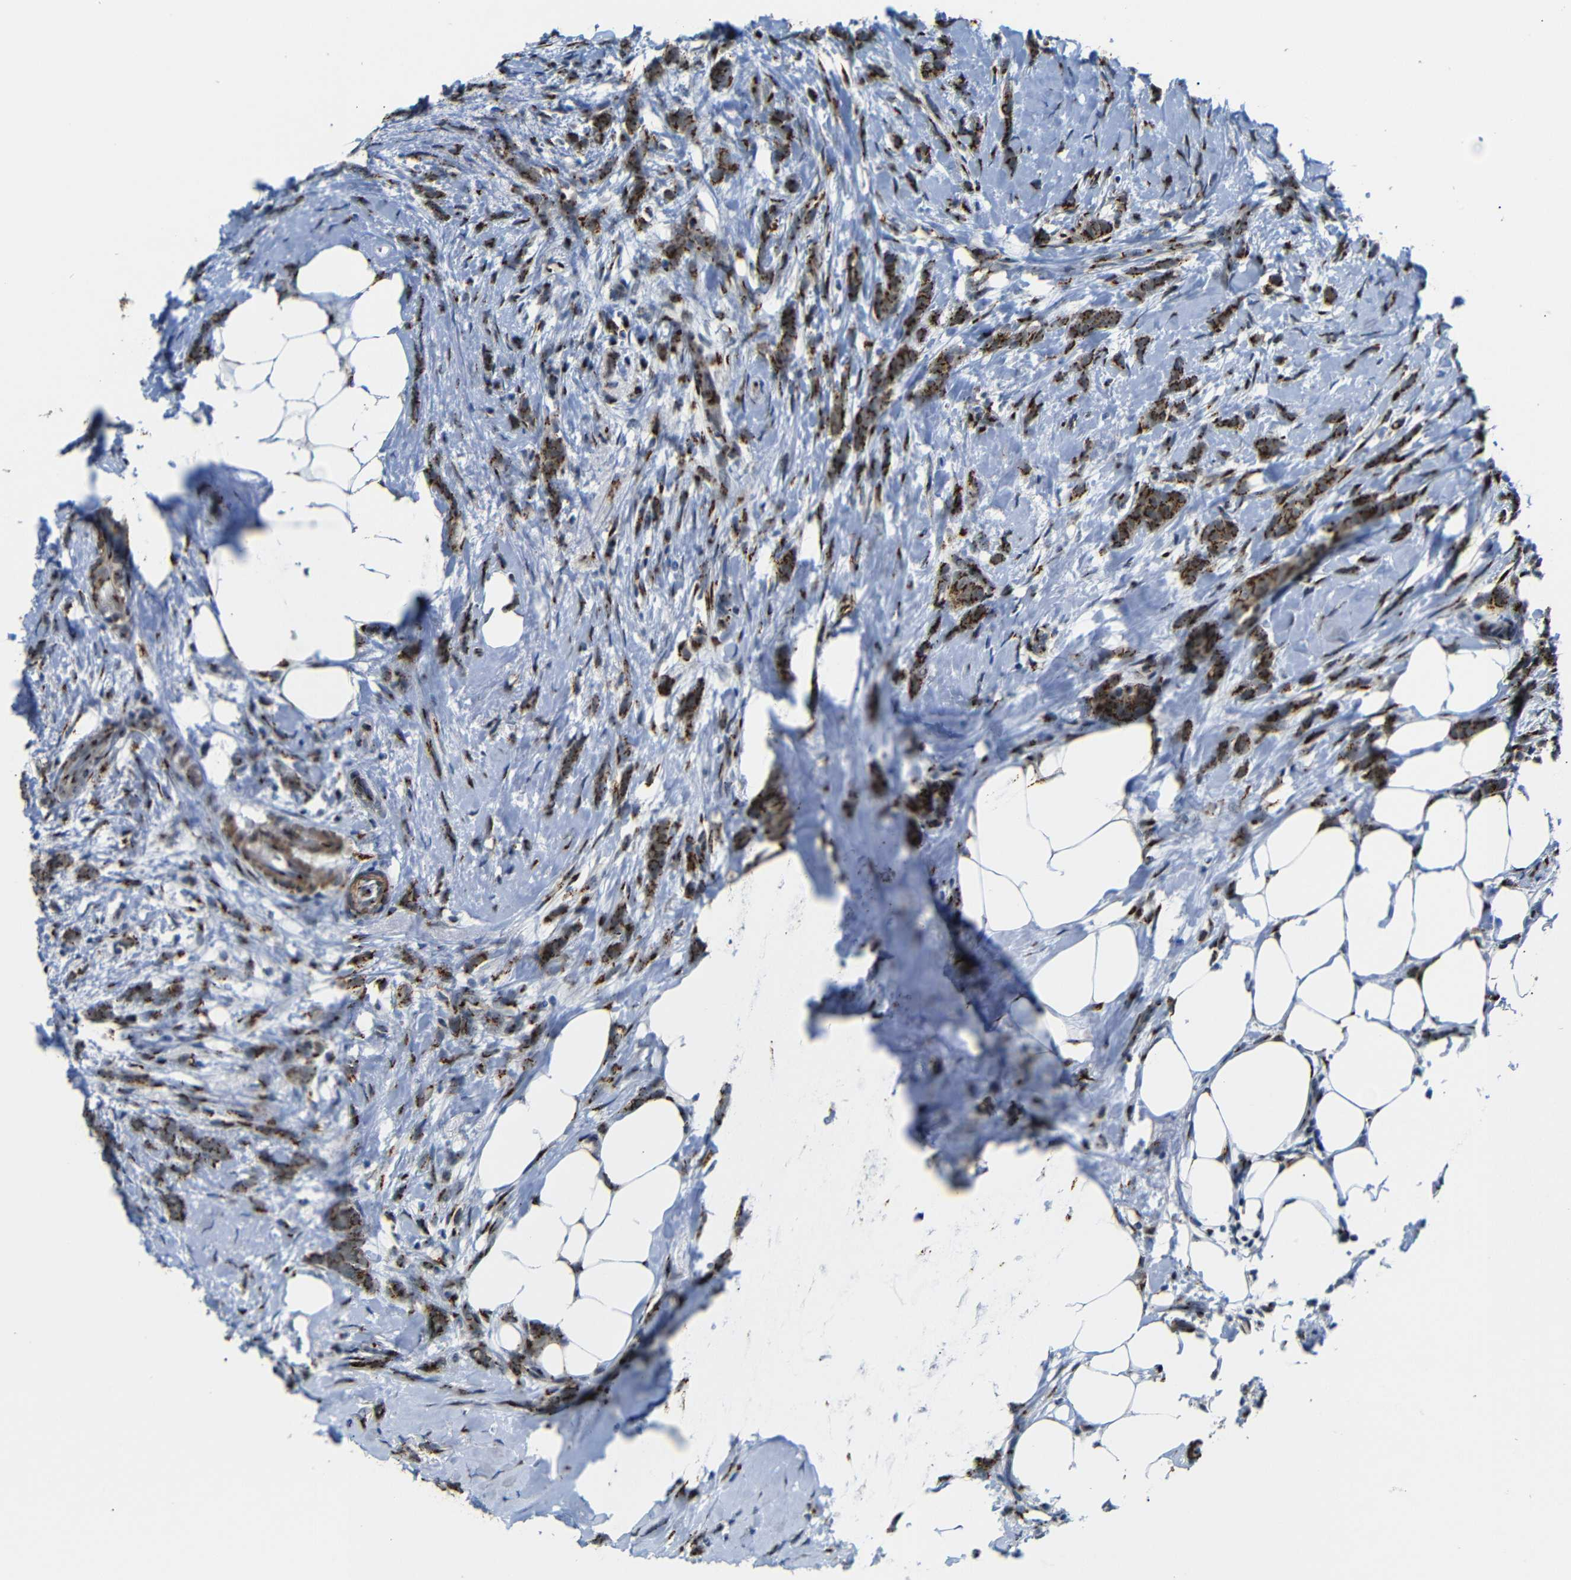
{"staining": {"intensity": "strong", "quantity": ">75%", "location": "cytoplasmic/membranous"}, "tissue": "breast cancer", "cell_type": "Tumor cells", "image_type": "cancer", "snomed": [{"axis": "morphology", "description": "Lobular carcinoma, in situ"}, {"axis": "morphology", "description": "Lobular carcinoma"}, {"axis": "topography", "description": "Breast"}], "caption": "Protein expression analysis of breast cancer (lobular carcinoma in situ) exhibits strong cytoplasmic/membranous positivity in about >75% of tumor cells. (DAB (3,3'-diaminobenzidine) IHC, brown staining for protein, blue staining for nuclei).", "gene": "TGOLN2", "patient": {"sex": "female", "age": 41}}